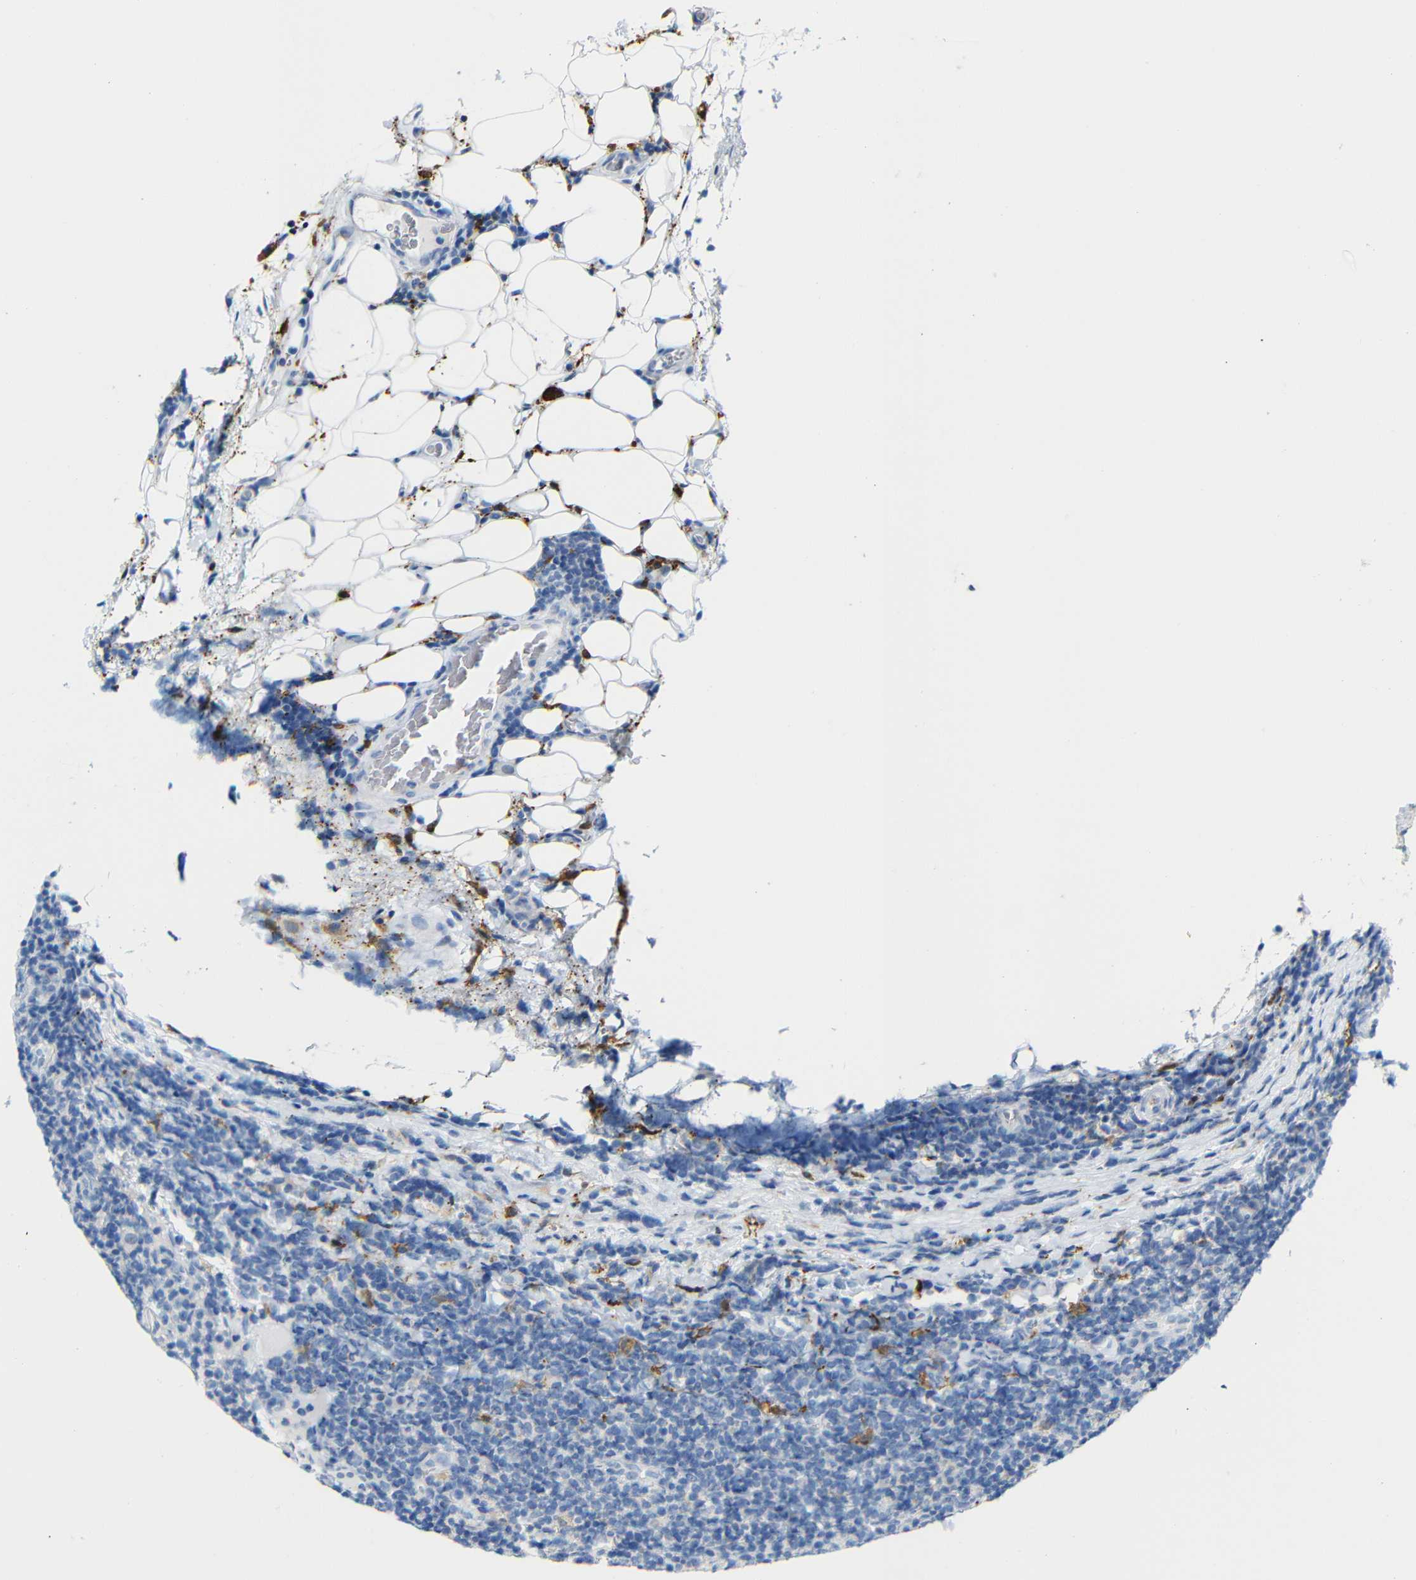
{"staining": {"intensity": "negative", "quantity": "none", "location": "none"}, "tissue": "lymphoma", "cell_type": "Tumor cells", "image_type": "cancer", "snomed": [{"axis": "morphology", "description": "Malignant lymphoma, non-Hodgkin's type, Low grade"}, {"axis": "topography", "description": "Lymph node"}], "caption": "Histopathology image shows no protein staining in tumor cells of malignant lymphoma, non-Hodgkin's type (low-grade) tissue.", "gene": "C1orf210", "patient": {"sex": "male", "age": 83}}